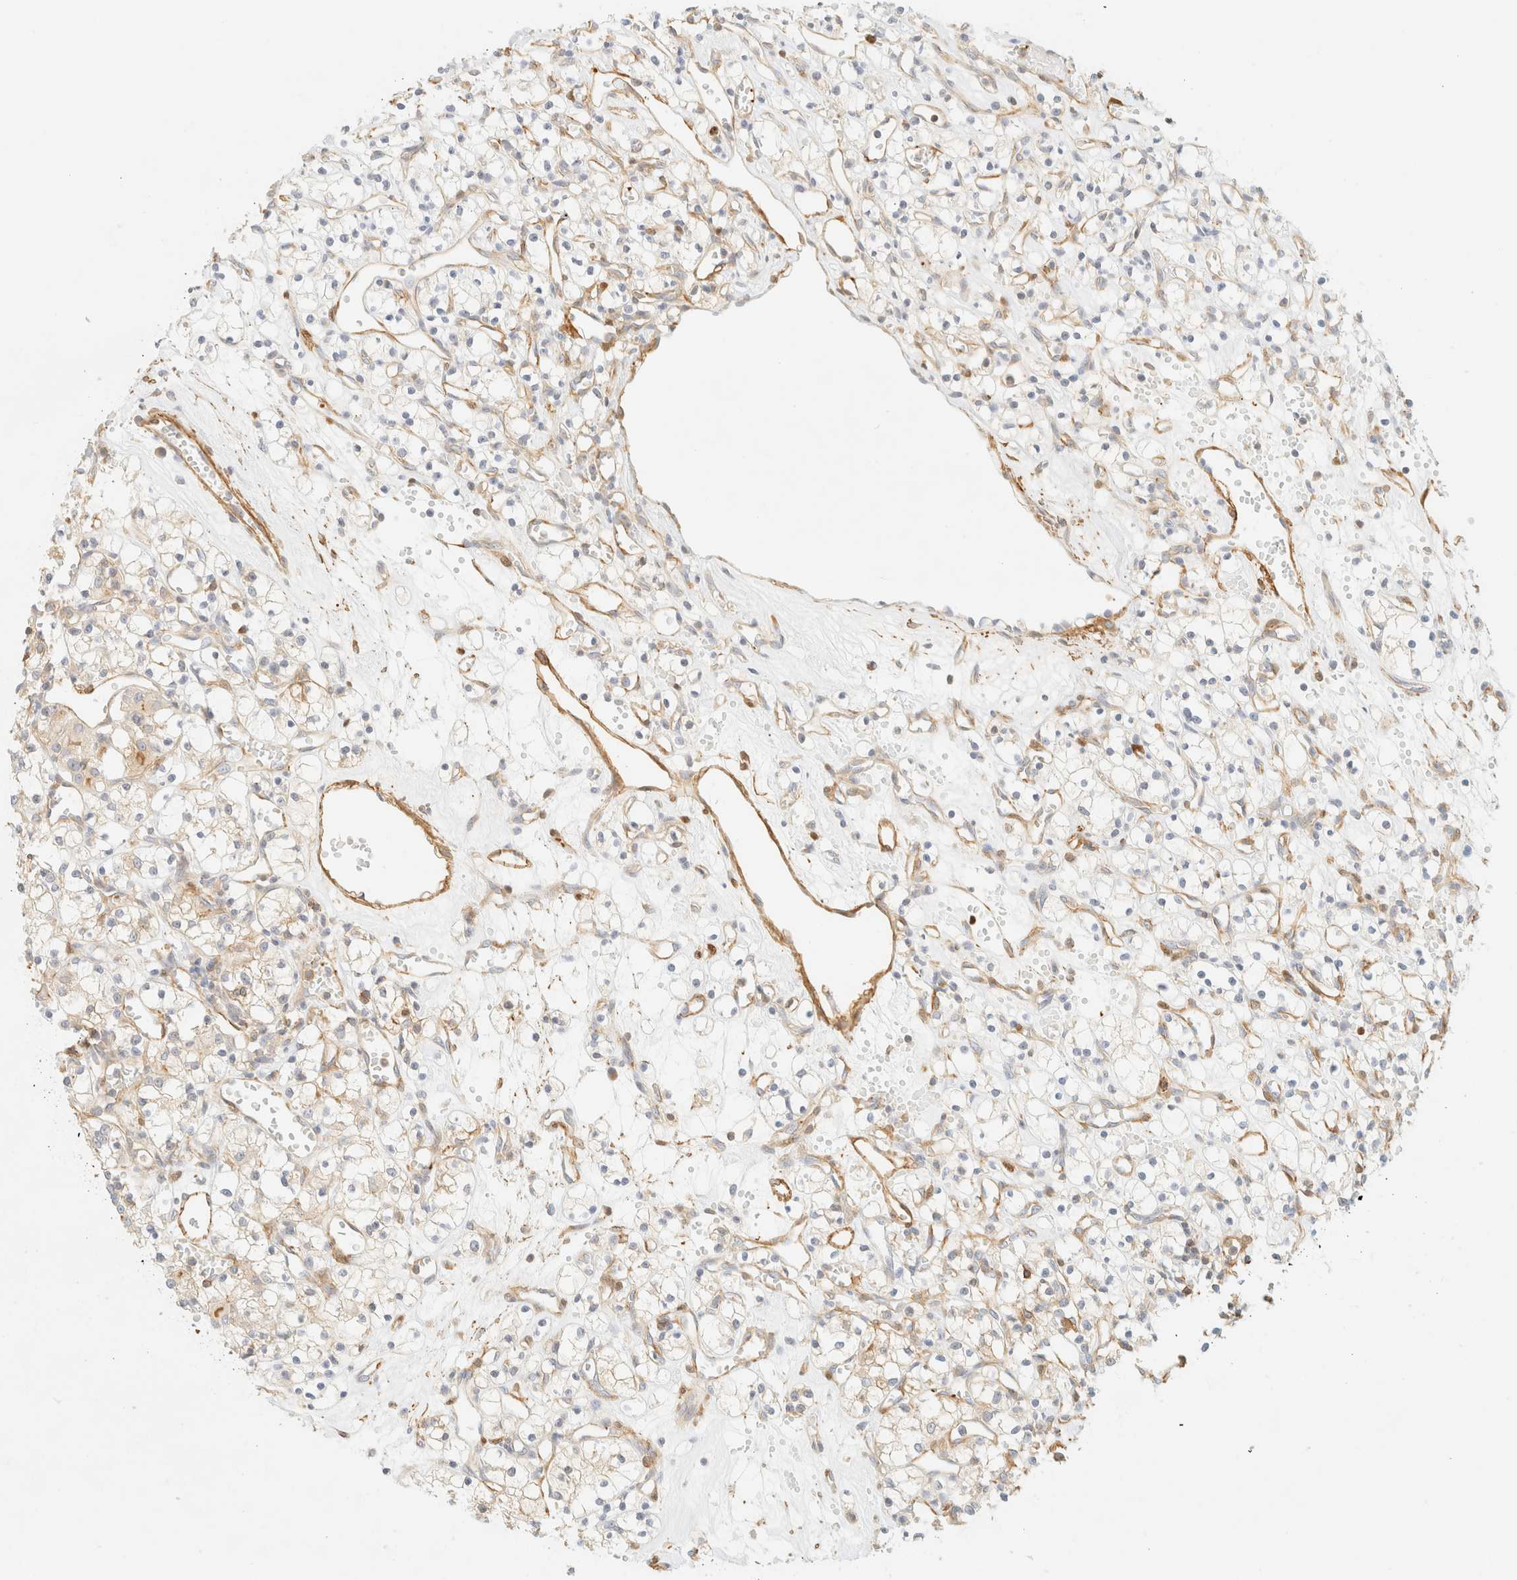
{"staining": {"intensity": "weak", "quantity": ">75%", "location": "cytoplasmic/membranous"}, "tissue": "renal cancer", "cell_type": "Tumor cells", "image_type": "cancer", "snomed": [{"axis": "morphology", "description": "Adenocarcinoma, NOS"}, {"axis": "topography", "description": "Kidney"}], "caption": "This image exhibits immunohistochemistry (IHC) staining of human renal cancer, with low weak cytoplasmic/membranous staining in approximately >75% of tumor cells.", "gene": "OTOP2", "patient": {"sex": "female", "age": 59}}